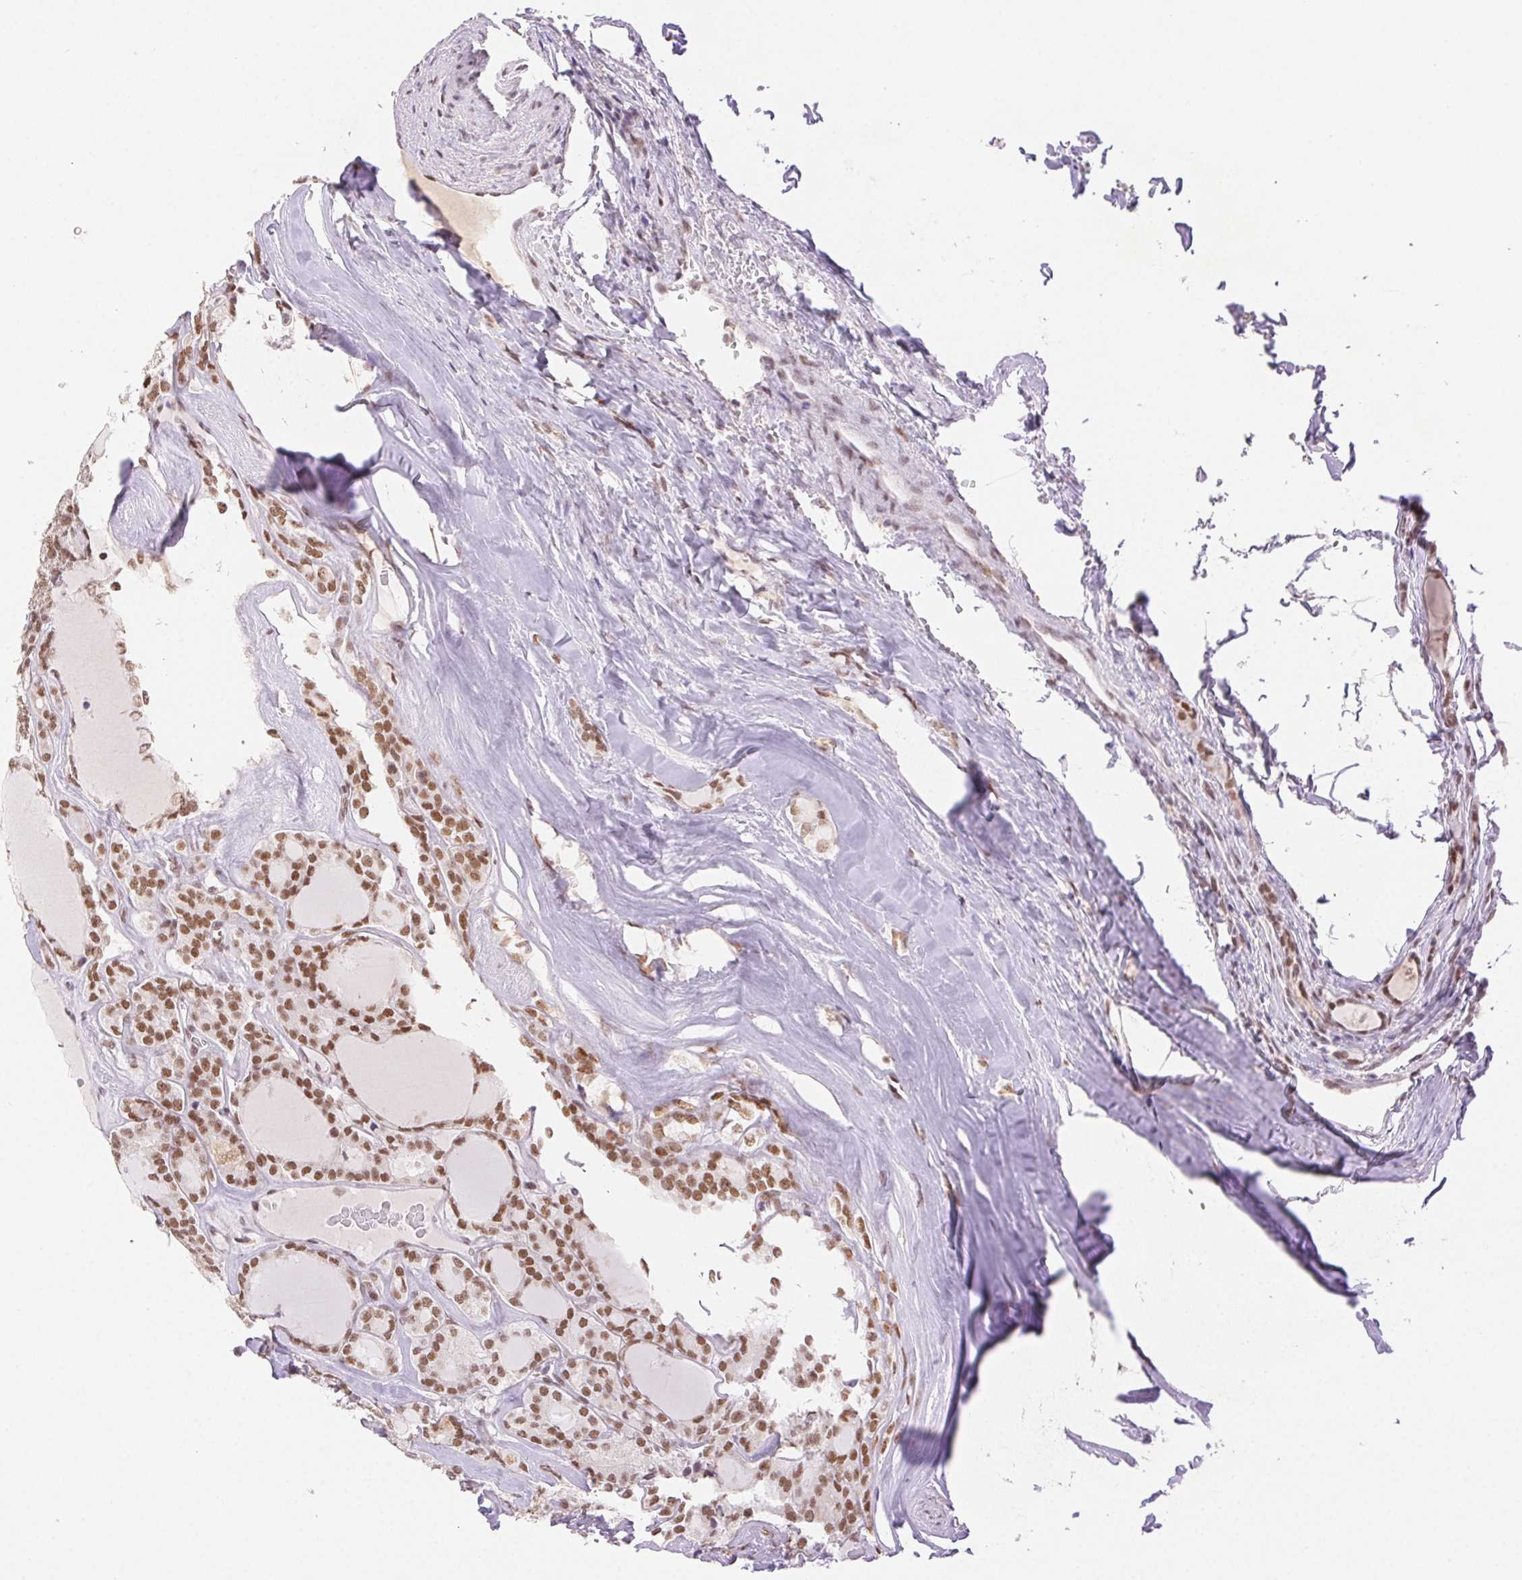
{"staining": {"intensity": "moderate", "quantity": ">75%", "location": "nuclear"}, "tissue": "thyroid cancer", "cell_type": "Tumor cells", "image_type": "cancer", "snomed": [{"axis": "morphology", "description": "Follicular adenoma carcinoma, NOS"}, {"axis": "topography", "description": "Thyroid gland"}], "caption": "About >75% of tumor cells in thyroid cancer demonstrate moderate nuclear protein positivity as visualized by brown immunohistochemical staining.", "gene": "H2AZ2", "patient": {"sex": "male", "age": 74}}